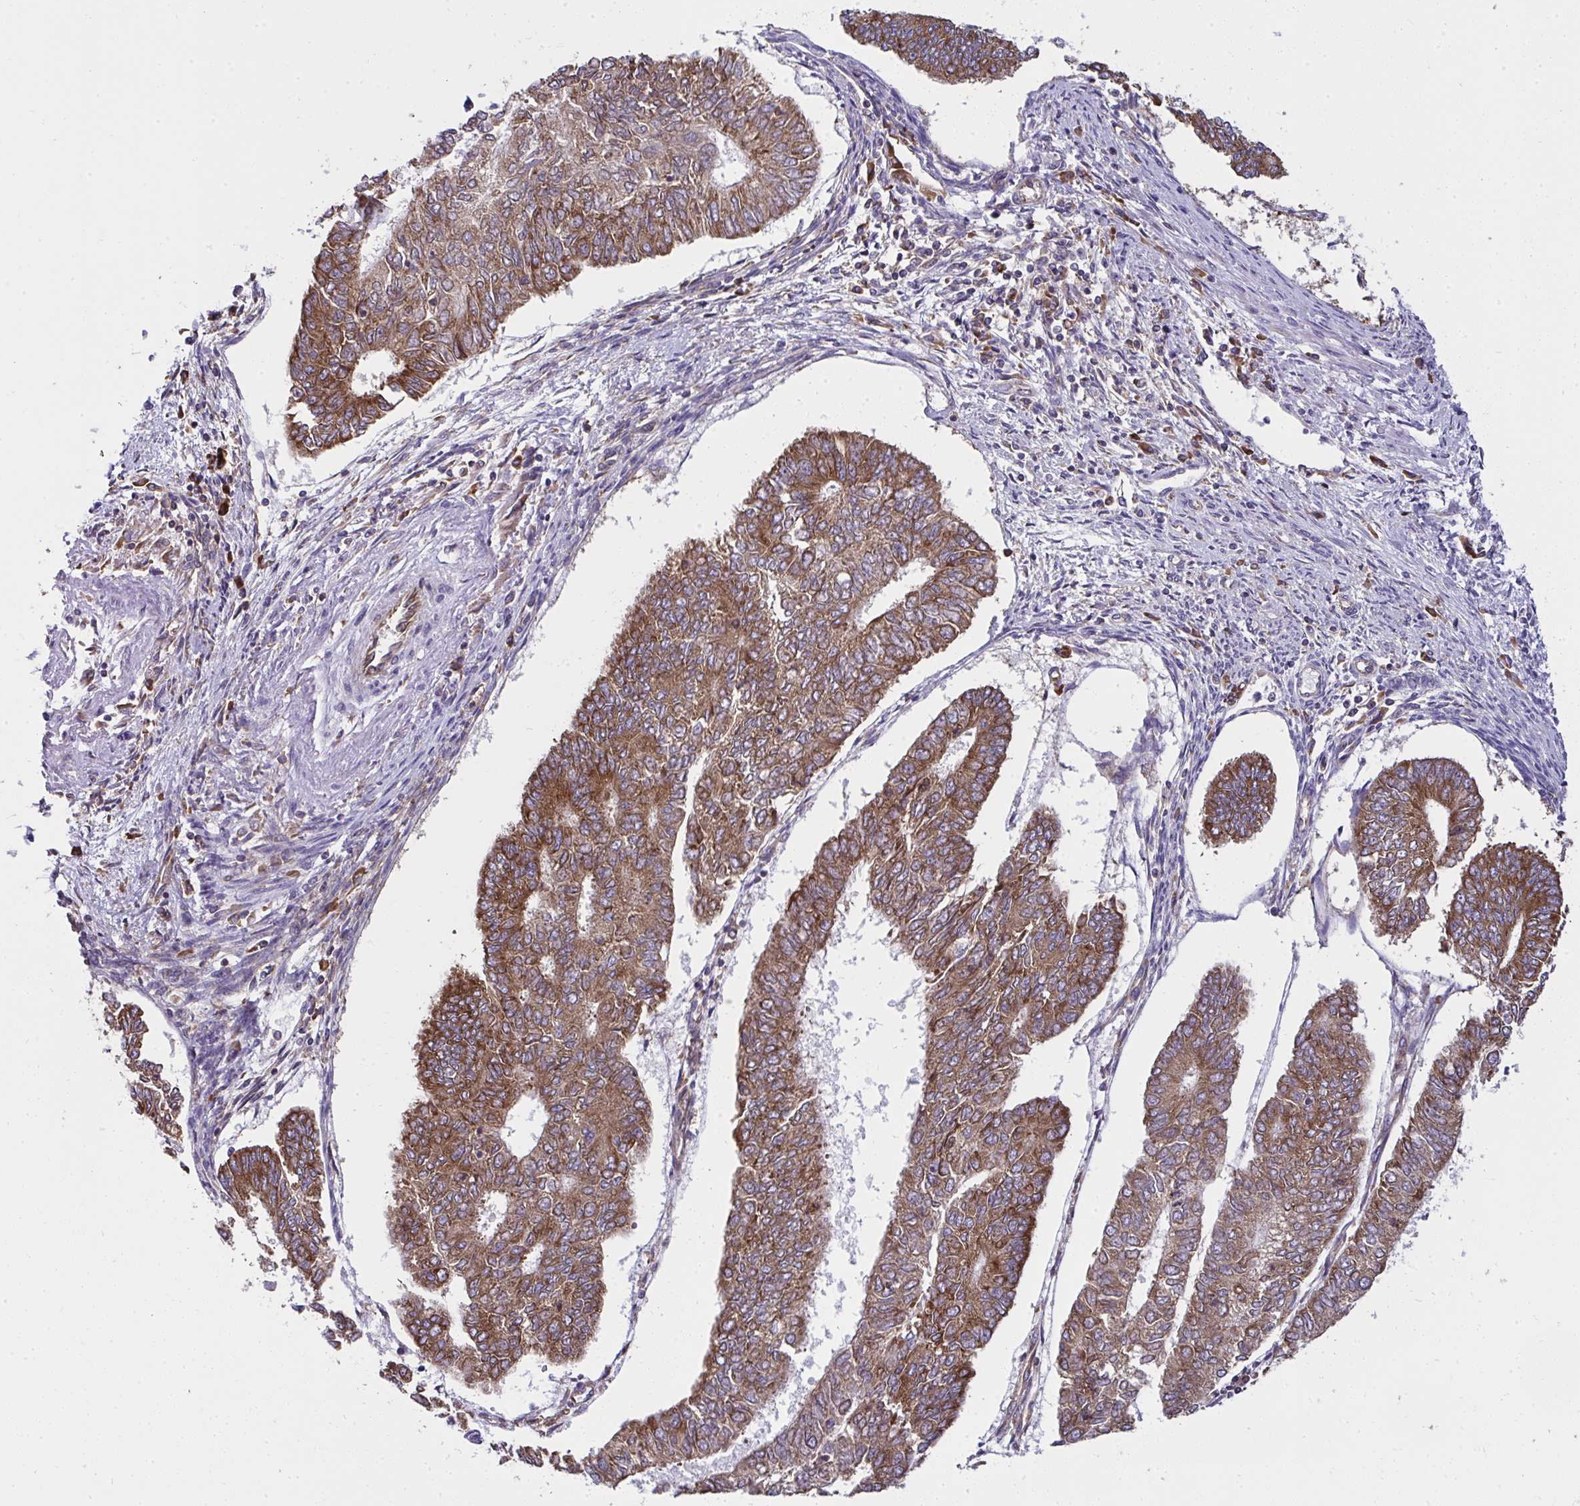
{"staining": {"intensity": "strong", "quantity": ">75%", "location": "cytoplasmic/membranous"}, "tissue": "endometrial cancer", "cell_type": "Tumor cells", "image_type": "cancer", "snomed": [{"axis": "morphology", "description": "Adenocarcinoma, NOS"}, {"axis": "topography", "description": "Endometrium"}], "caption": "Protein positivity by immunohistochemistry (IHC) reveals strong cytoplasmic/membranous expression in approximately >75% of tumor cells in adenocarcinoma (endometrial).", "gene": "RPS7", "patient": {"sex": "female", "age": 68}}